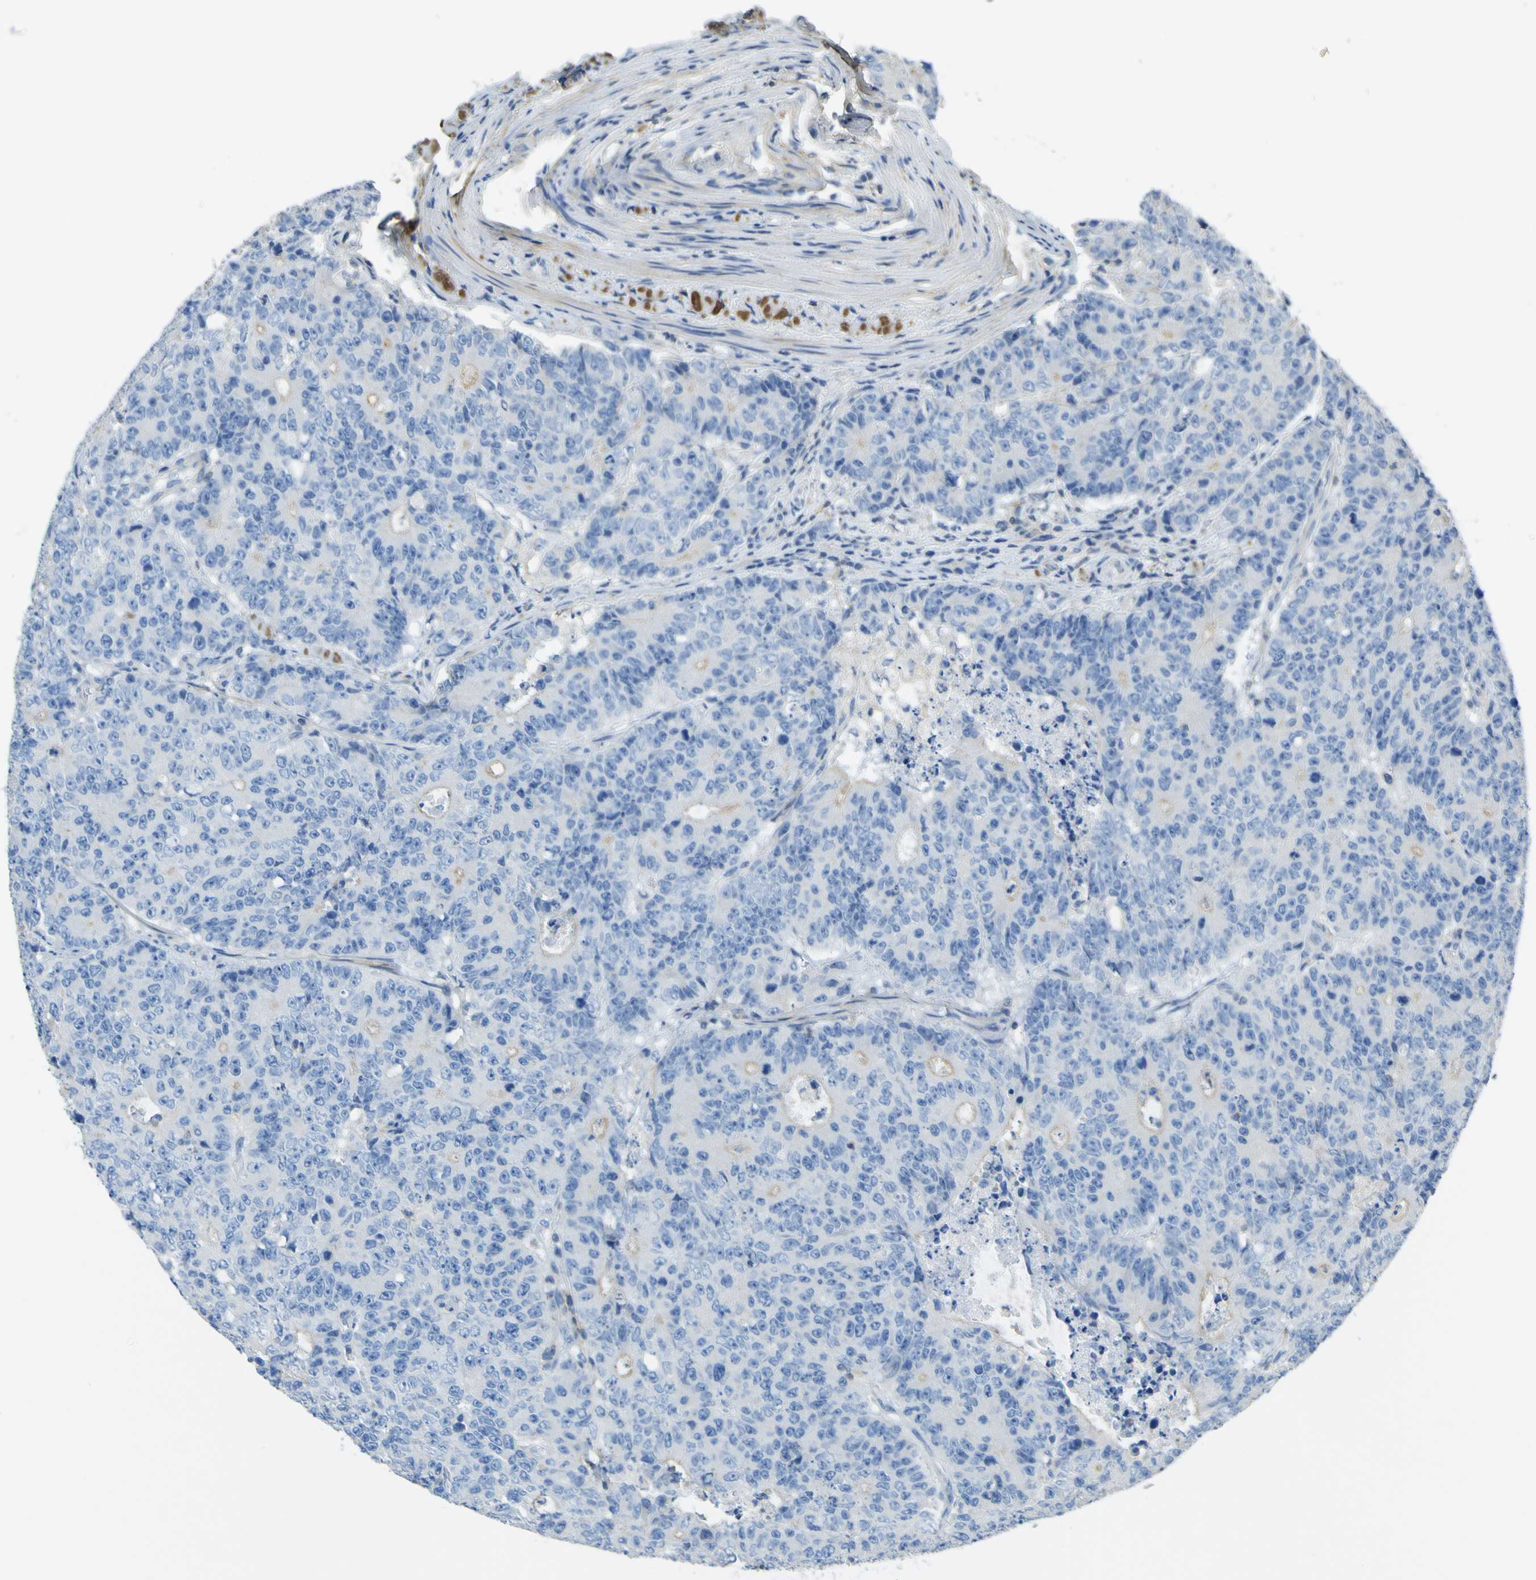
{"staining": {"intensity": "negative", "quantity": "none", "location": "none"}, "tissue": "colorectal cancer", "cell_type": "Tumor cells", "image_type": "cancer", "snomed": [{"axis": "morphology", "description": "Adenocarcinoma, NOS"}, {"axis": "topography", "description": "Colon"}], "caption": "Tumor cells are negative for brown protein staining in colorectal adenocarcinoma. (Immunohistochemistry (ihc), brightfield microscopy, high magnification).", "gene": "OGN", "patient": {"sex": "female", "age": 86}}